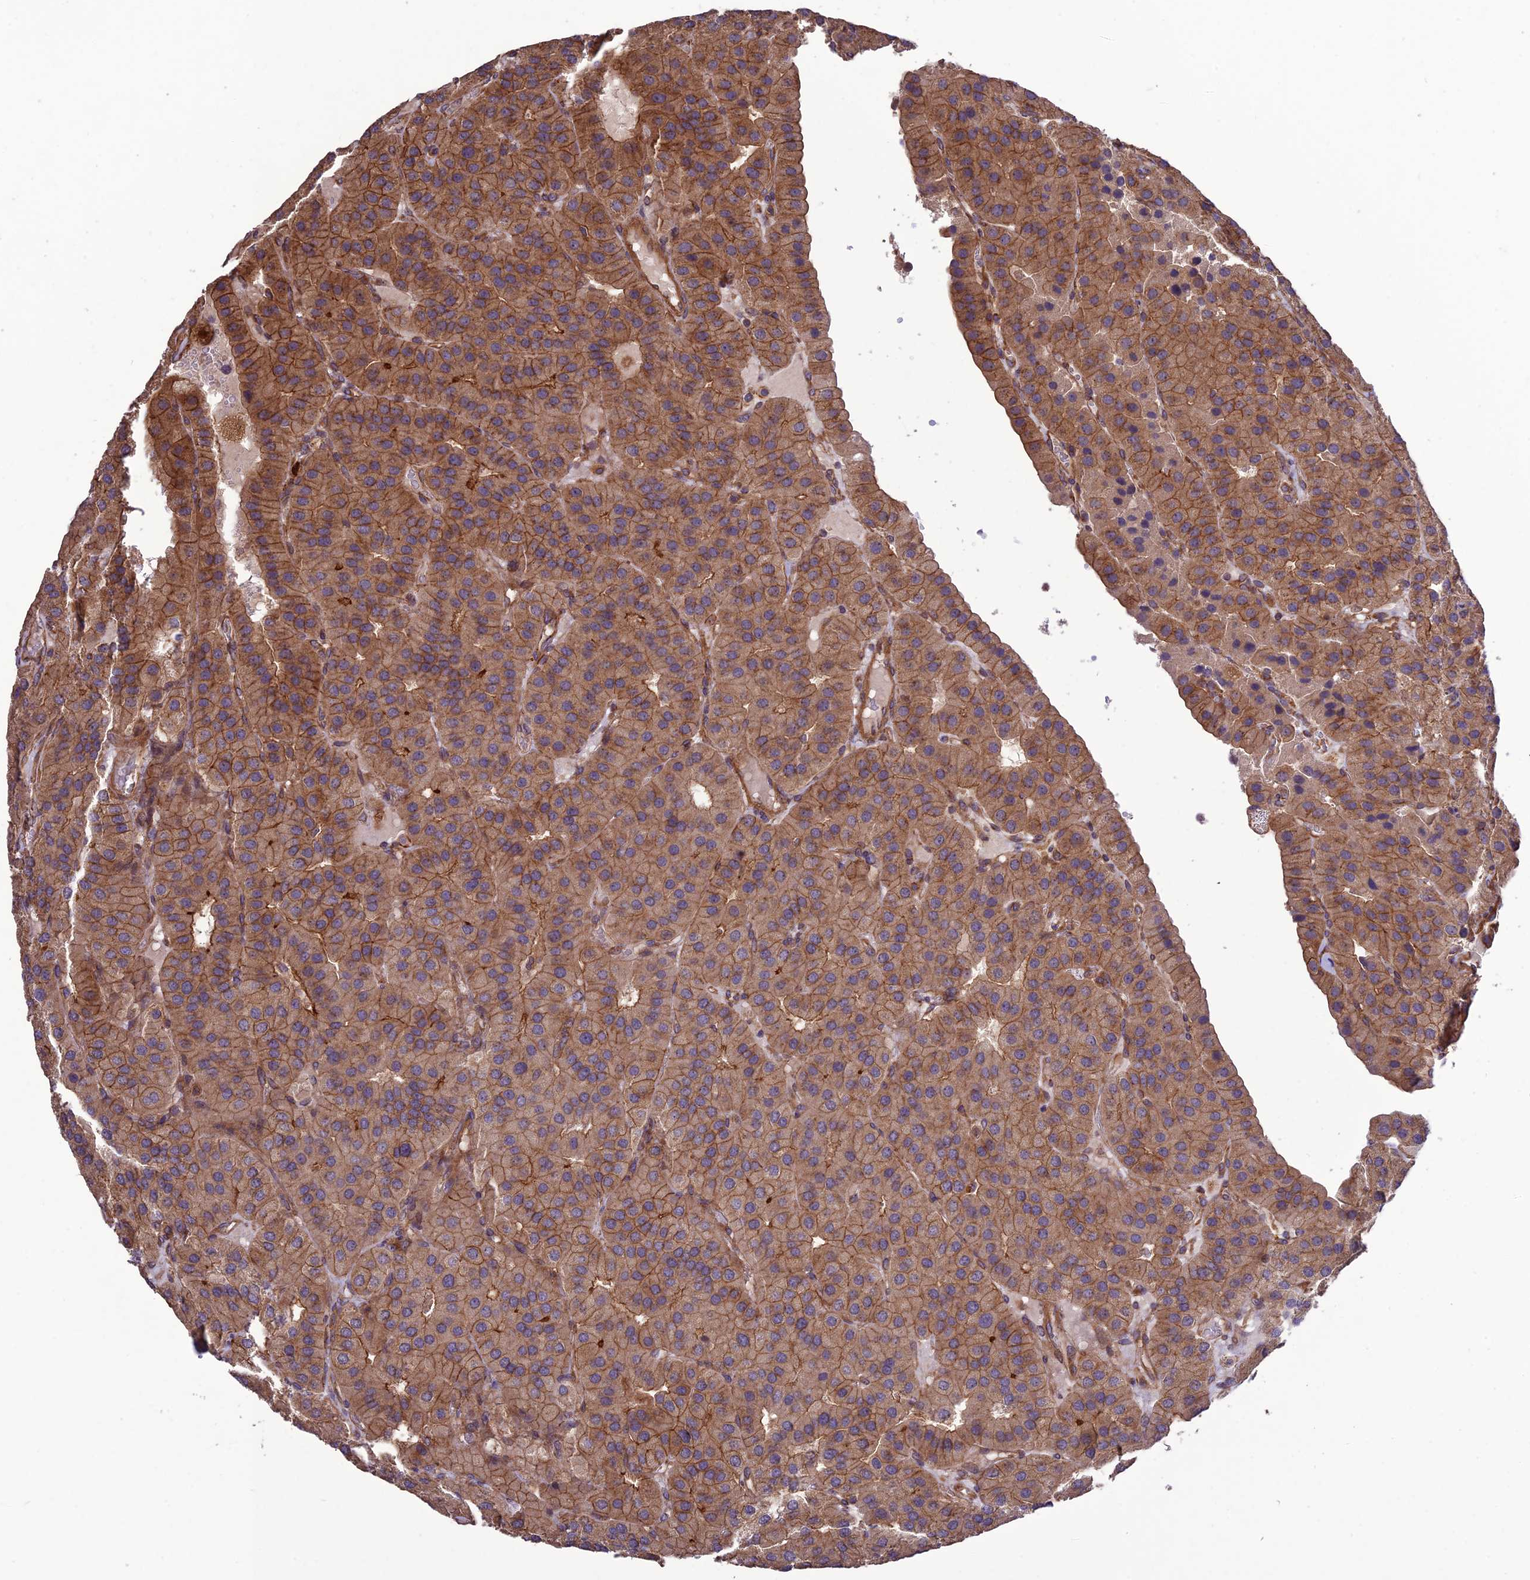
{"staining": {"intensity": "moderate", "quantity": ">75%", "location": "cytoplasmic/membranous"}, "tissue": "parathyroid gland", "cell_type": "Glandular cells", "image_type": "normal", "snomed": [{"axis": "morphology", "description": "Normal tissue, NOS"}, {"axis": "morphology", "description": "Adenoma, NOS"}, {"axis": "topography", "description": "Parathyroid gland"}], "caption": "Human parathyroid gland stained for a protein (brown) shows moderate cytoplasmic/membranous positive positivity in about >75% of glandular cells.", "gene": "TMEM131L", "patient": {"sex": "female", "age": 86}}